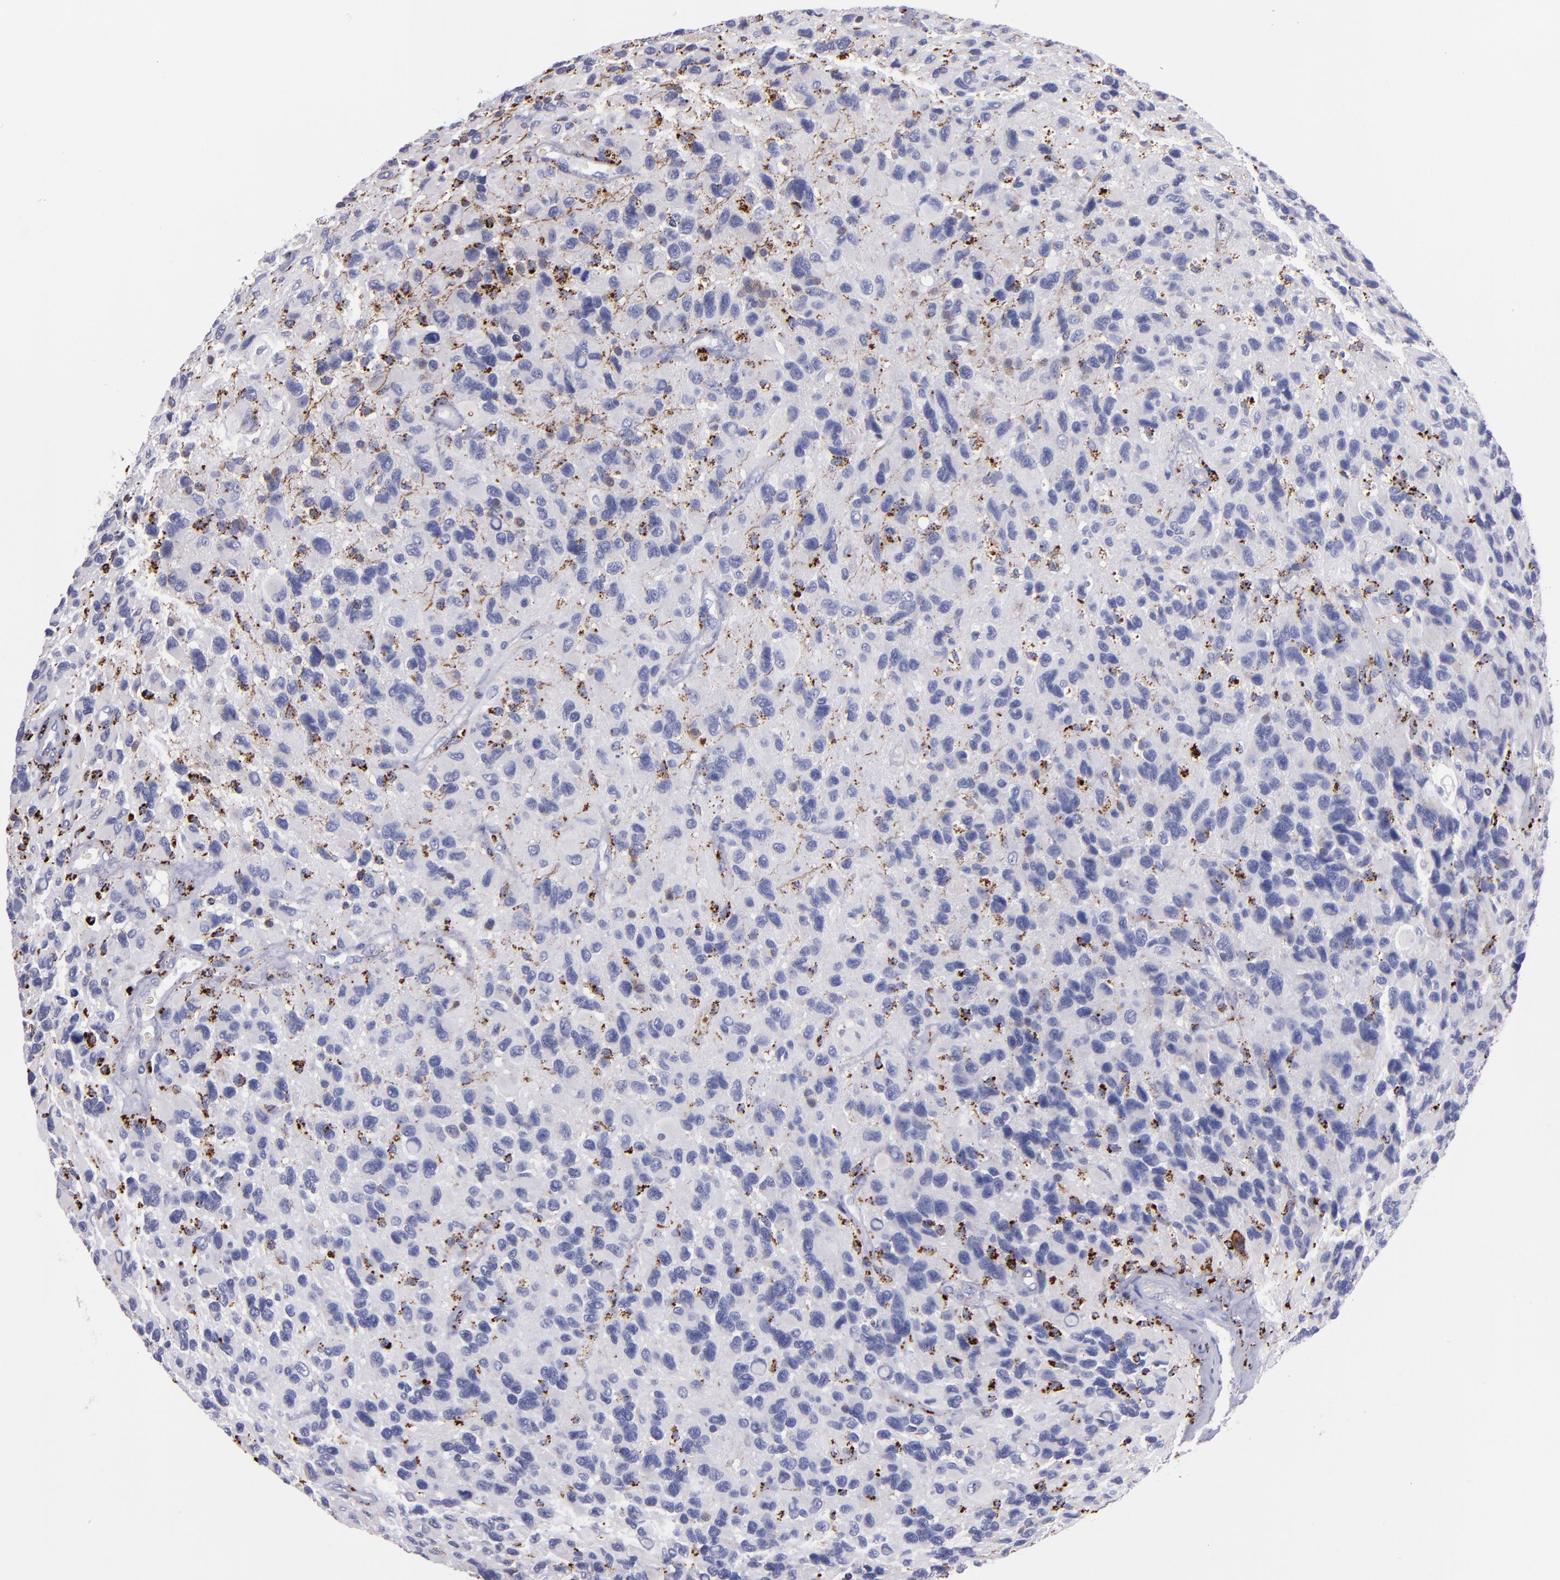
{"staining": {"intensity": "moderate", "quantity": "<25%", "location": "cytoplasmic/membranous"}, "tissue": "glioma", "cell_type": "Tumor cells", "image_type": "cancer", "snomed": [{"axis": "morphology", "description": "Glioma, malignant, High grade"}, {"axis": "topography", "description": "Brain"}], "caption": "Immunohistochemical staining of human glioma reveals moderate cytoplasmic/membranous protein positivity in about <25% of tumor cells.", "gene": "CTSS", "patient": {"sex": "male", "age": 77}}